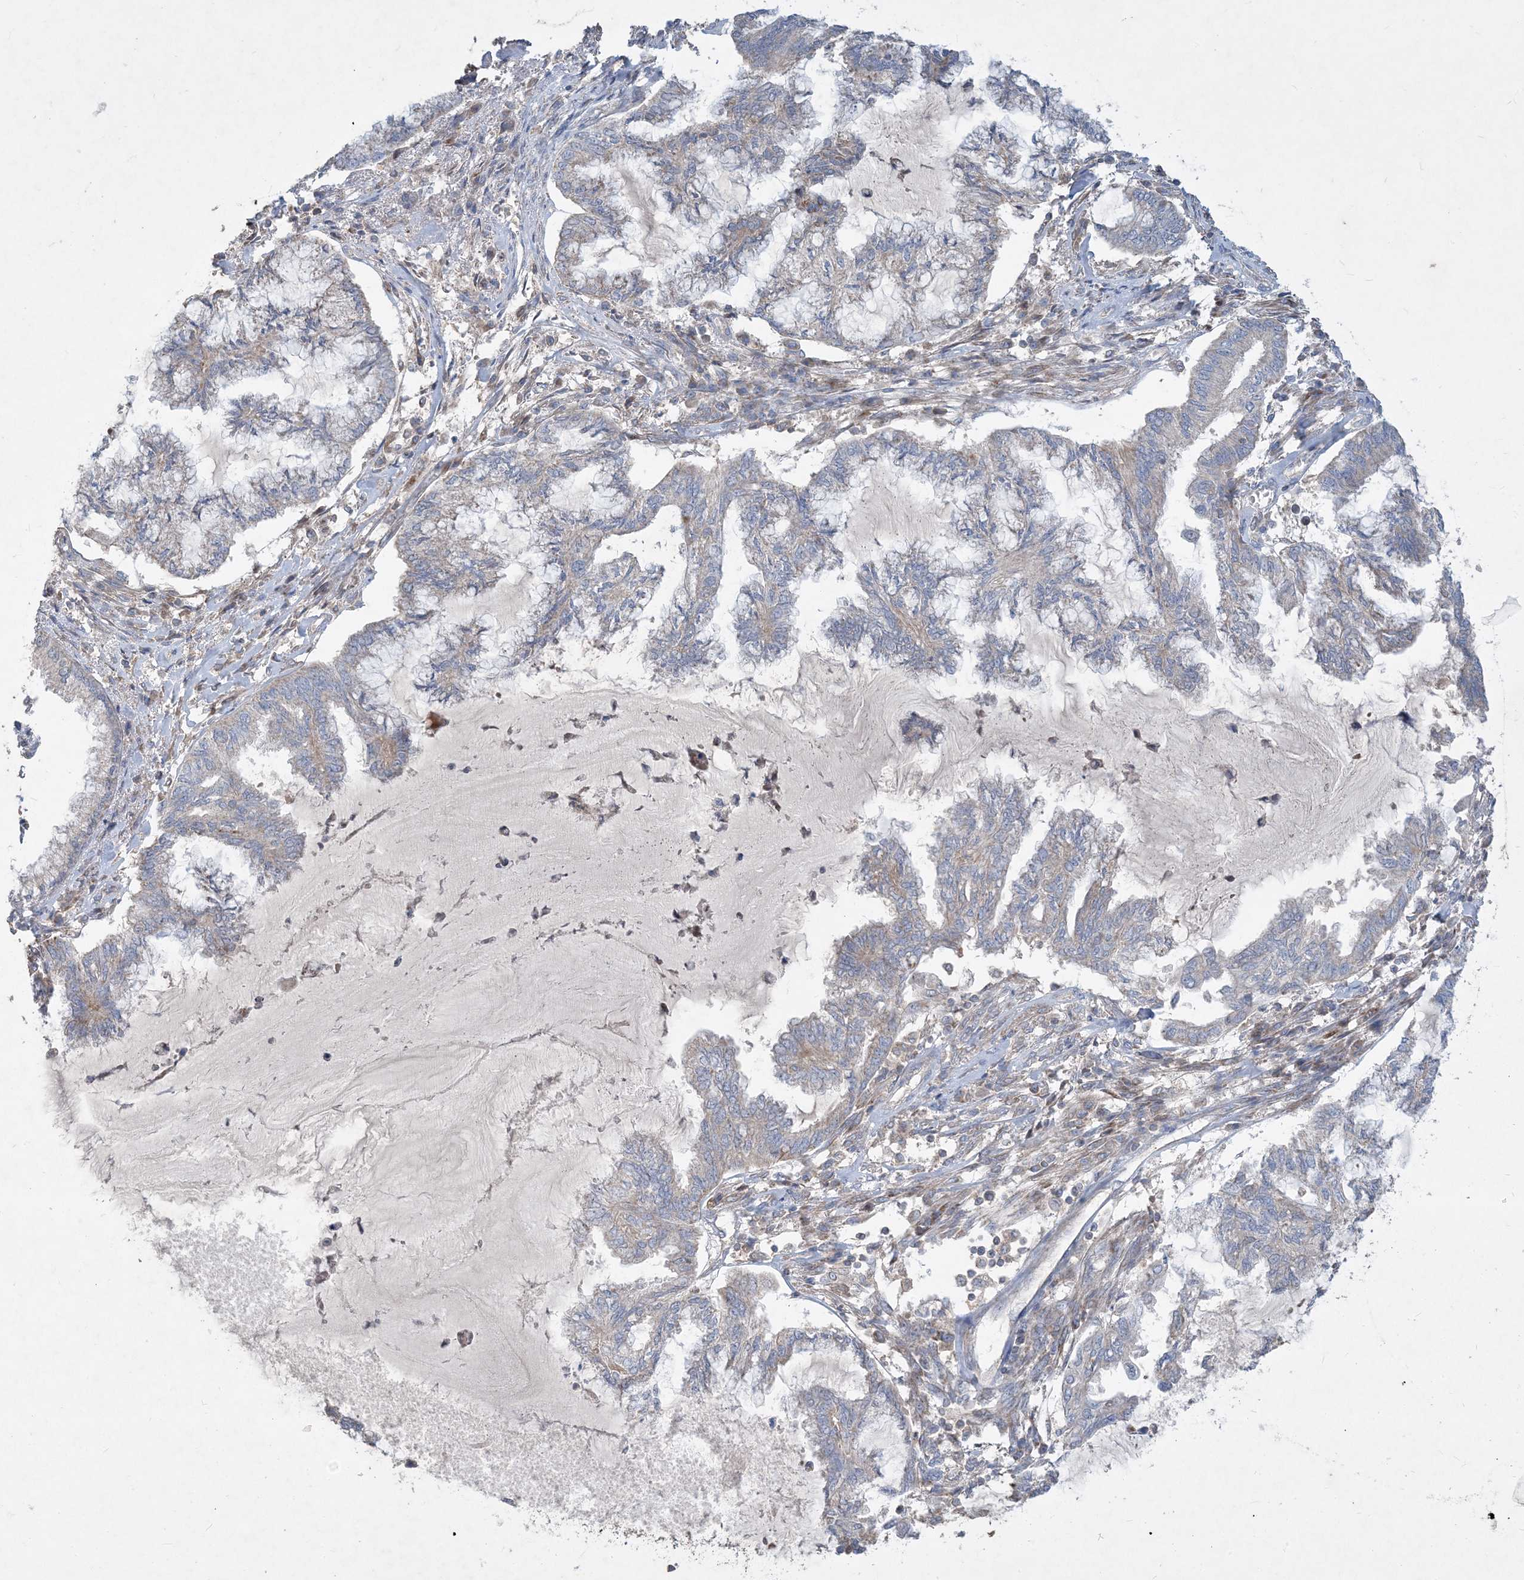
{"staining": {"intensity": "weak", "quantity": "<25%", "location": "cytoplasmic/membranous"}, "tissue": "endometrial cancer", "cell_type": "Tumor cells", "image_type": "cancer", "snomed": [{"axis": "morphology", "description": "Adenocarcinoma, NOS"}, {"axis": "topography", "description": "Endometrium"}], "caption": "Tumor cells show no significant staining in adenocarcinoma (endometrial).", "gene": "ECHDC1", "patient": {"sex": "female", "age": 86}}